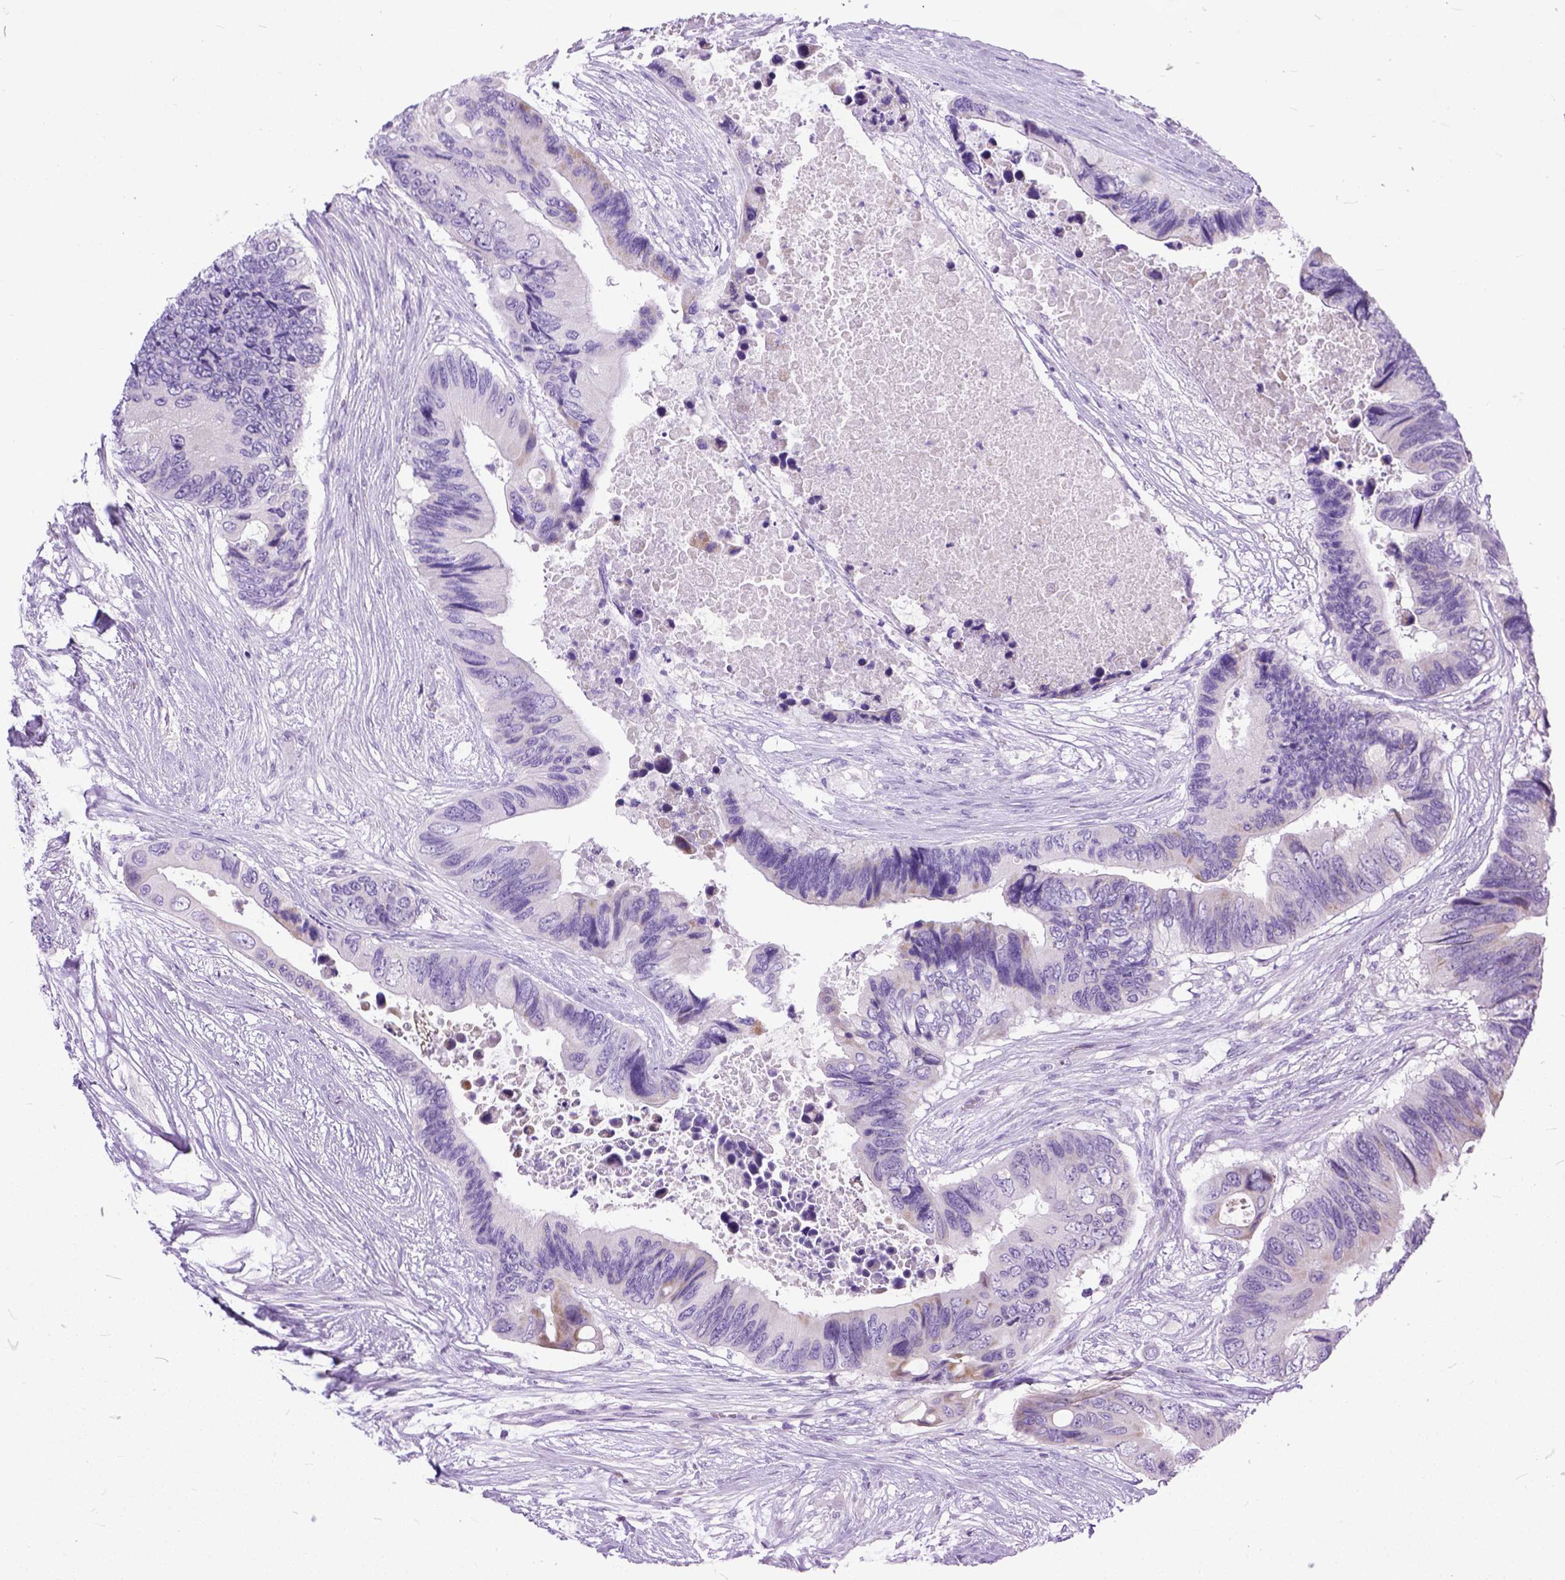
{"staining": {"intensity": "negative", "quantity": "none", "location": "none"}, "tissue": "colorectal cancer", "cell_type": "Tumor cells", "image_type": "cancer", "snomed": [{"axis": "morphology", "description": "Adenocarcinoma, NOS"}, {"axis": "topography", "description": "Rectum"}], "caption": "A high-resolution micrograph shows immunohistochemistry (IHC) staining of adenocarcinoma (colorectal), which shows no significant positivity in tumor cells.", "gene": "PLK5", "patient": {"sex": "male", "age": 63}}